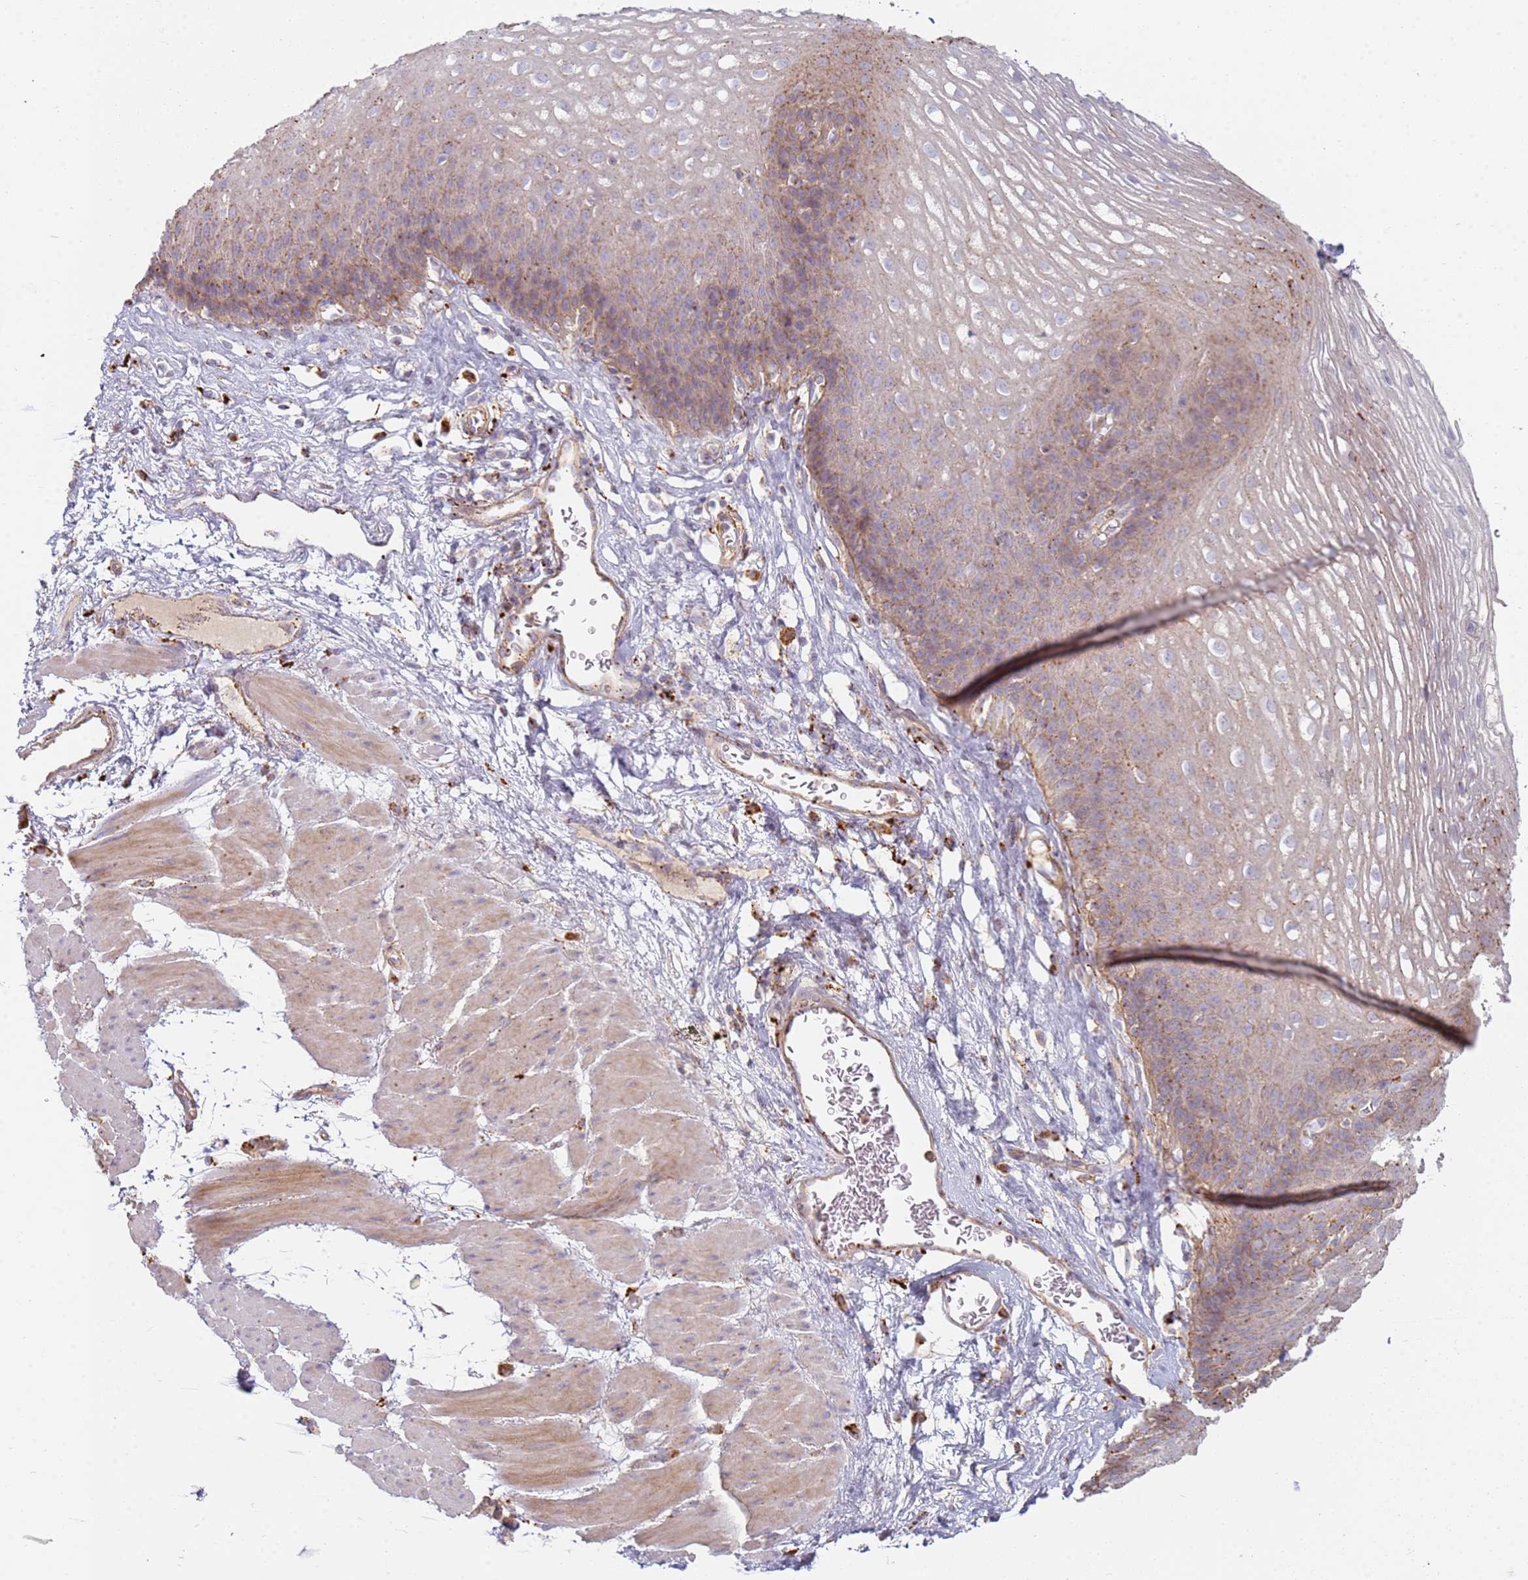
{"staining": {"intensity": "weak", "quantity": "25%-75%", "location": "cytoplasmic/membranous"}, "tissue": "esophagus", "cell_type": "Squamous epithelial cells", "image_type": "normal", "snomed": [{"axis": "morphology", "description": "Normal tissue, NOS"}, {"axis": "topography", "description": "Esophagus"}], "caption": "The micrograph exhibits a brown stain indicating the presence of a protein in the cytoplasmic/membranous of squamous epithelial cells in esophagus. (DAB IHC, brown staining for protein, blue staining for nuclei).", "gene": "TMEM229B", "patient": {"sex": "female", "age": 66}}